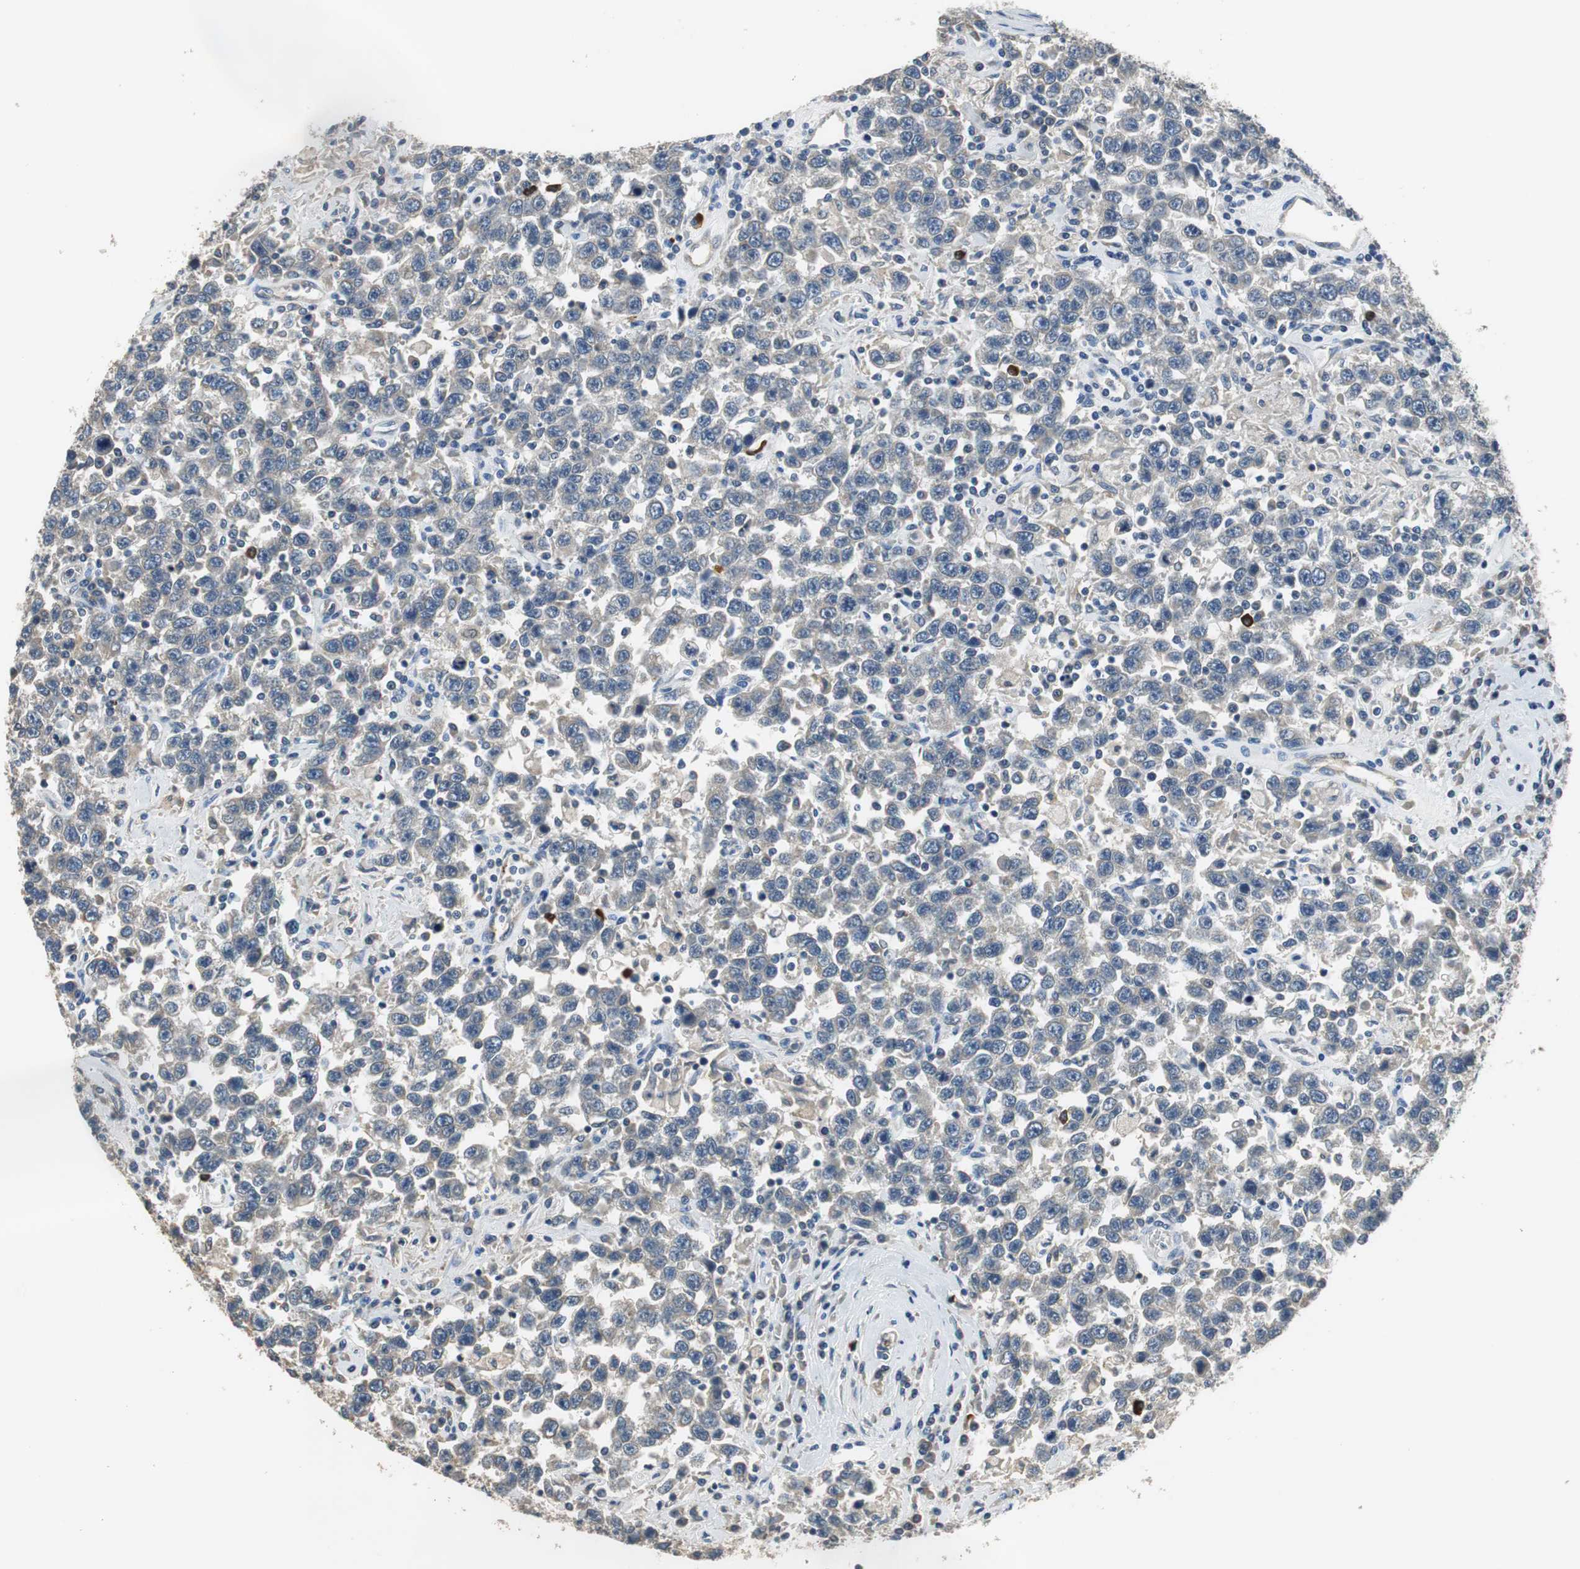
{"staining": {"intensity": "negative", "quantity": "none", "location": "none"}, "tissue": "testis cancer", "cell_type": "Tumor cells", "image_type": "cancer", "snomed": [{"axis": "morphology", "description": "Seminoma, NOS"}, {"axis": "topography", "description": "Testis"}], "caption": "This is an immunohistochemistry histopathology image of human seminoma (testis). There is no expression in tumor cells.", "gene": "MTIF2", "patient": {"sex": "male", "age": 41}}